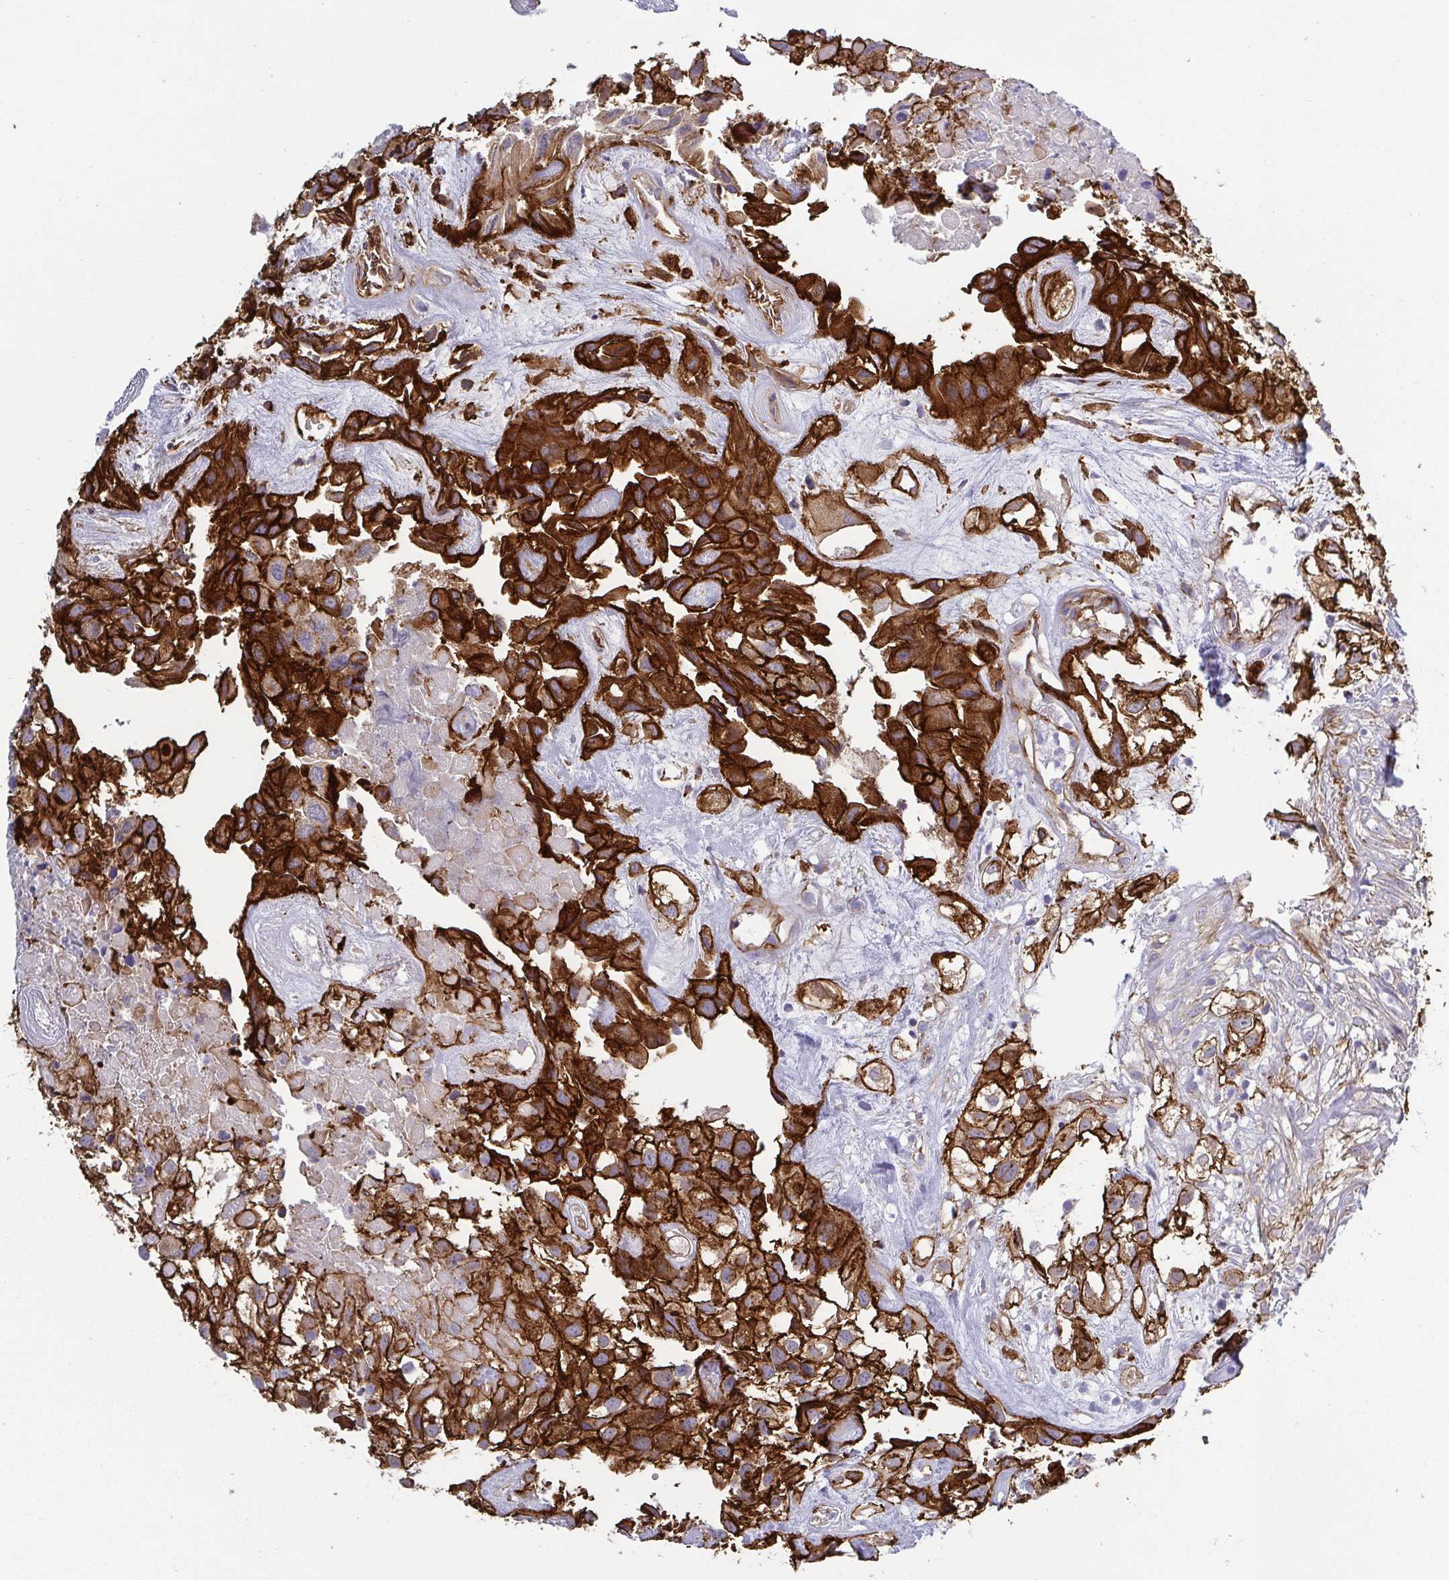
{"staining": {"intensity": "strong", "quantity": ">75%", "location": "cytoplasmic/membranous"}, "tissue": "urothelial cancer", "cell_type": "Tumor cells", "image_type": "cancer", "snomed": [{"axis": "morphology", "description": "Urothelial carcinoma, High grade"}, {"axis": "topography", "description": "Urinary bladder"}], "caption": "There is high levels of strong cytoplasmic/membranous expression in tumor cells of urothelial cancer, as demonstrated by immunohistochemical staining (brown color).", "gene": "LIMA1", "patient": {"sex": "male", "age": 56}}